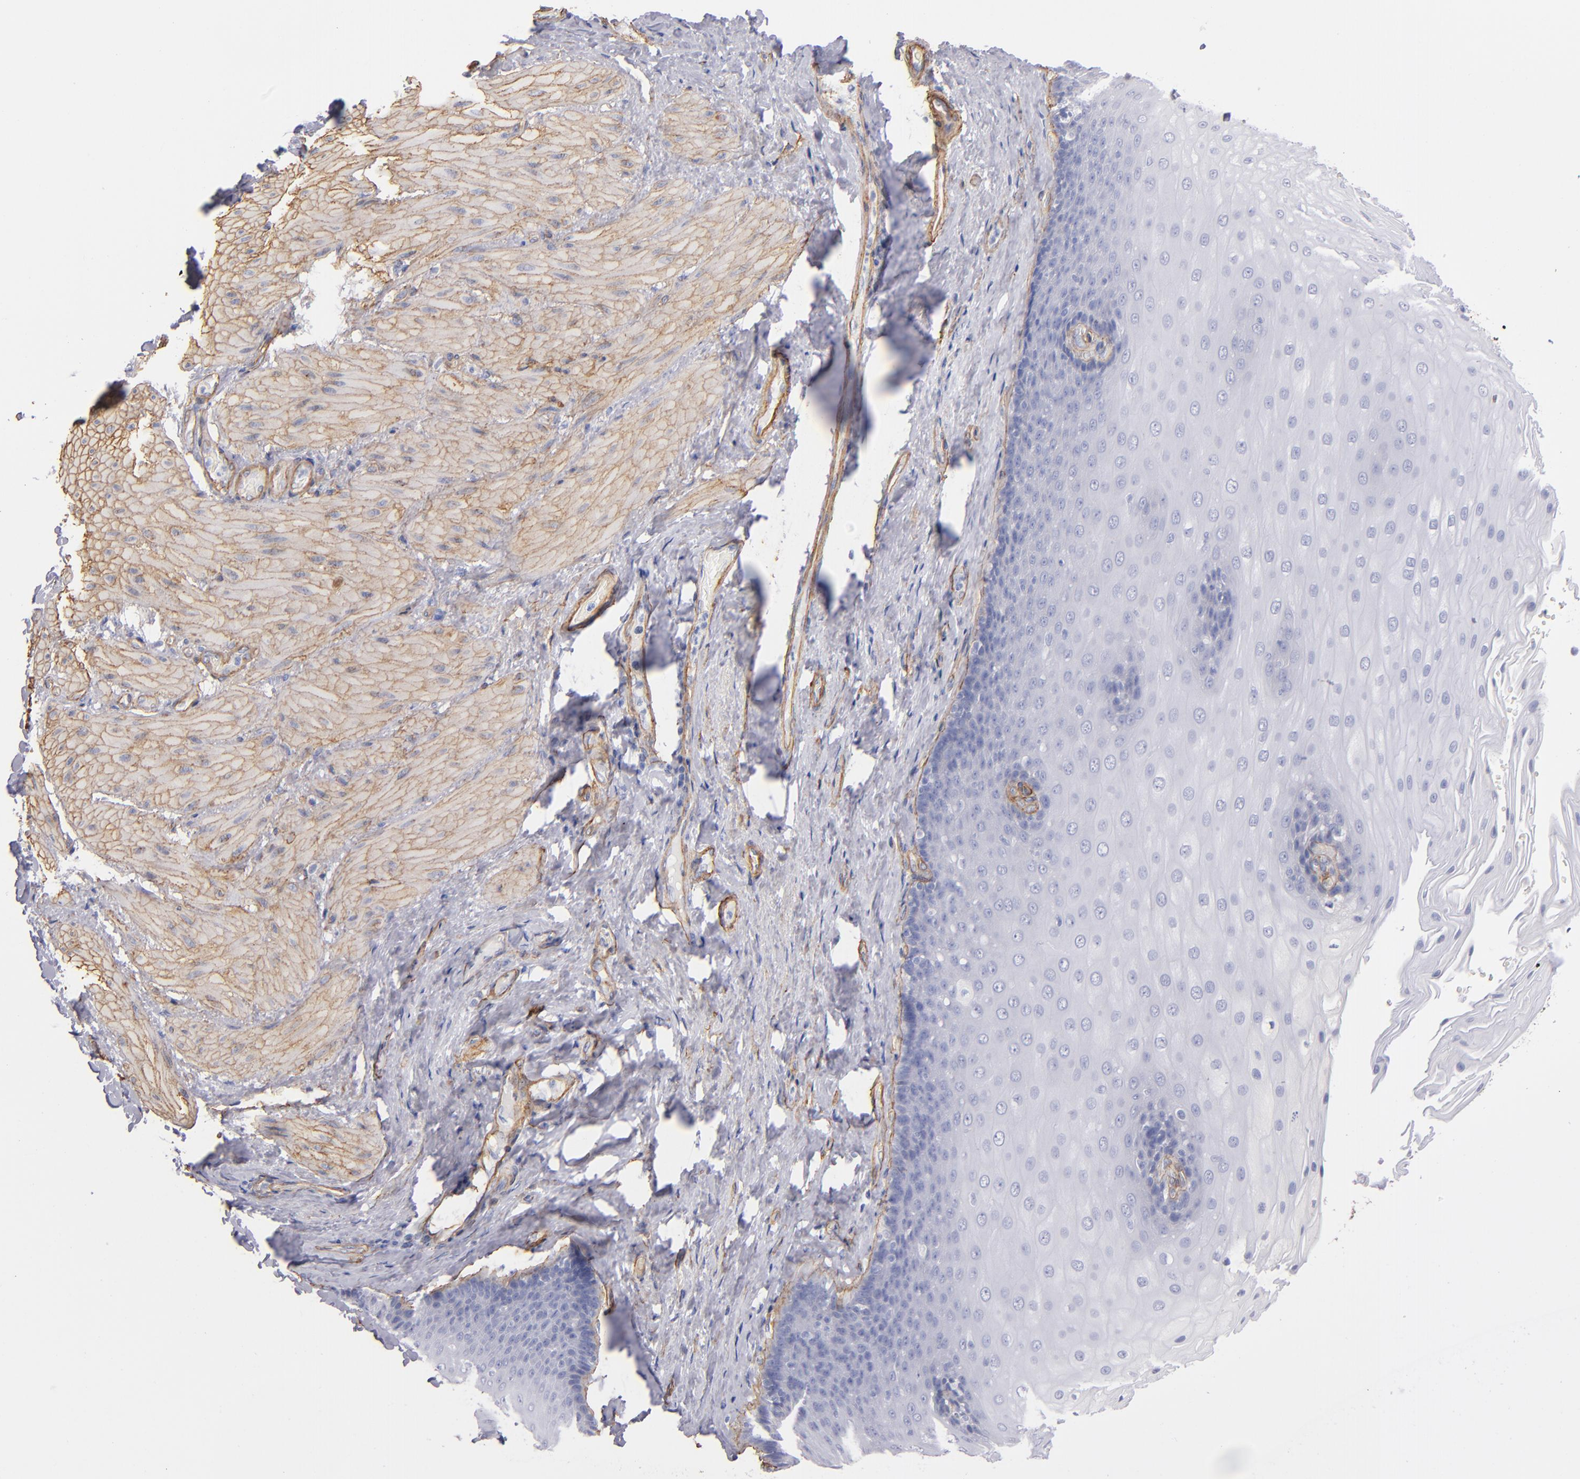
{"staining": {"intensity": "negative", "quantity": "none", "location": "none"}, "tissue": "esophagus", "cell_type": "Squamous epithelial cells", "image_type": "normal", "snomed": [{"axis": "morphology", "description": "Normal tissue, NOS"}, {"axis": "topography", "description": "Esophagus"}], "caption": "Immunohistochemistry (IHC) of normal human esophagus demonstrates no expression in squamous epithelial cells.", "gene": "LAMC1", "patient": {"sex": "male", "age": 62}}